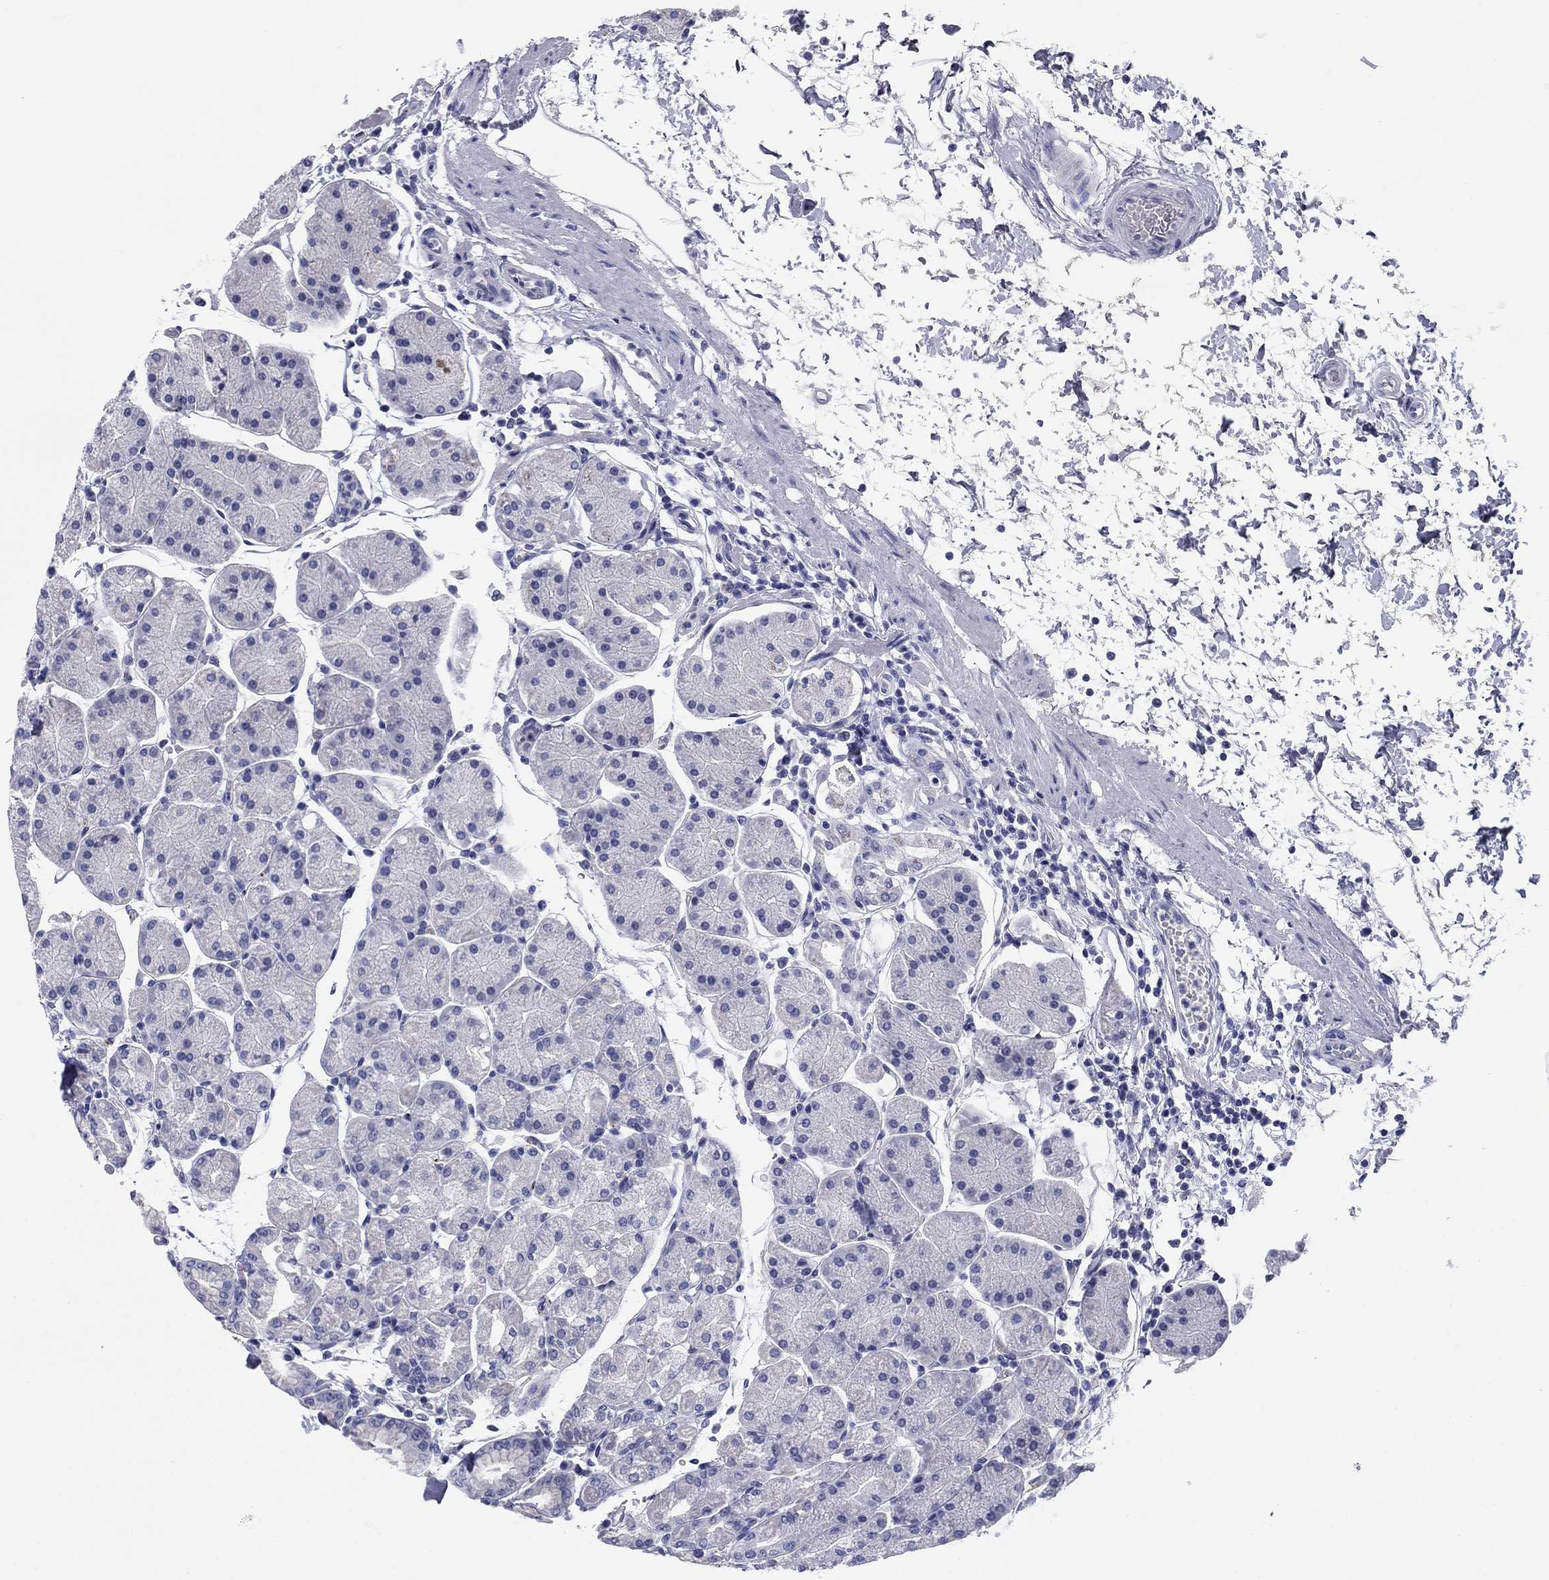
{"staining": {"intensity": "negative", "quantity": "none", "location": "none"}, "tissue": "stomach", "cell_type": "Glandular cells", "image_type": "normal", "snomed": [{"axis": "morphology", "description": "Normal tissue, NOS"}, {"axis": "topography", "description": "Stomach"}], "caption": "Stomach stained for a protein using immunohistochemistry (IHC) reveals no staining glandular cells.", "gene": "KCNH1", "patient": {"sex": "male", "age": 54}}